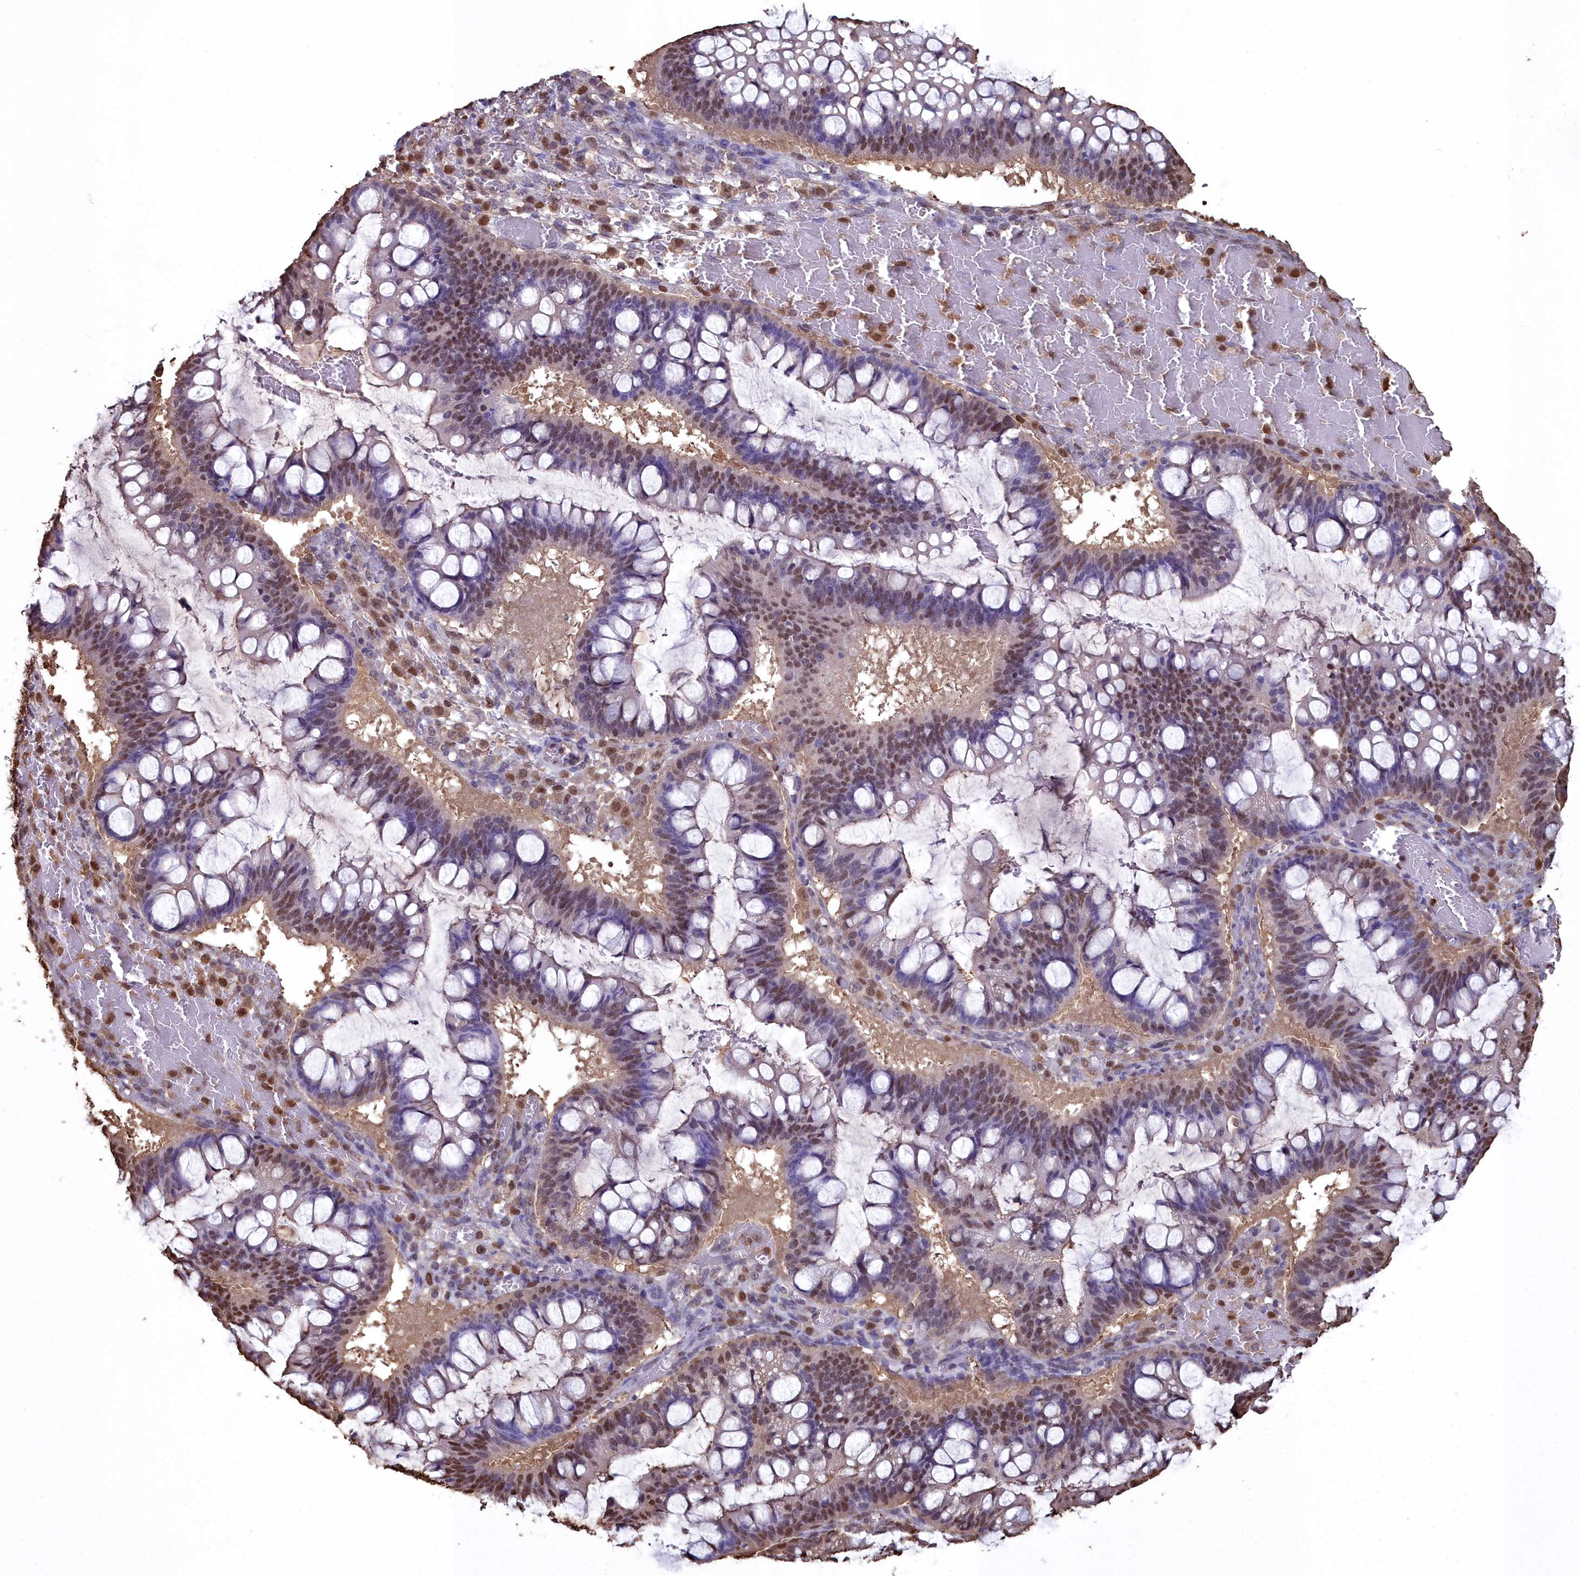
{"staining": {"intensity": "moderate", "quantity": ">75%", "location": "nuclear"}, "tissue": "ovarian cancer", "cell_type": "Tumor cells", "image_type": "cancer", "snomed": [{"axis": "morphology", "description": "Cystadenocarcinoma, mucinous, NOS"}, {"axis": "topography", "description": "Ovary"}], "caption": "Immunohistochemistry micrograph of human ovarian cancer (mucinous cystadenocarcinoma) stained for a protein (brown), which reveals medium levels of moderate nuclear positivity in about >75% of tumor cells.", "gene": "GAPDH", "patient": {"sex": "female", "age": 73}}